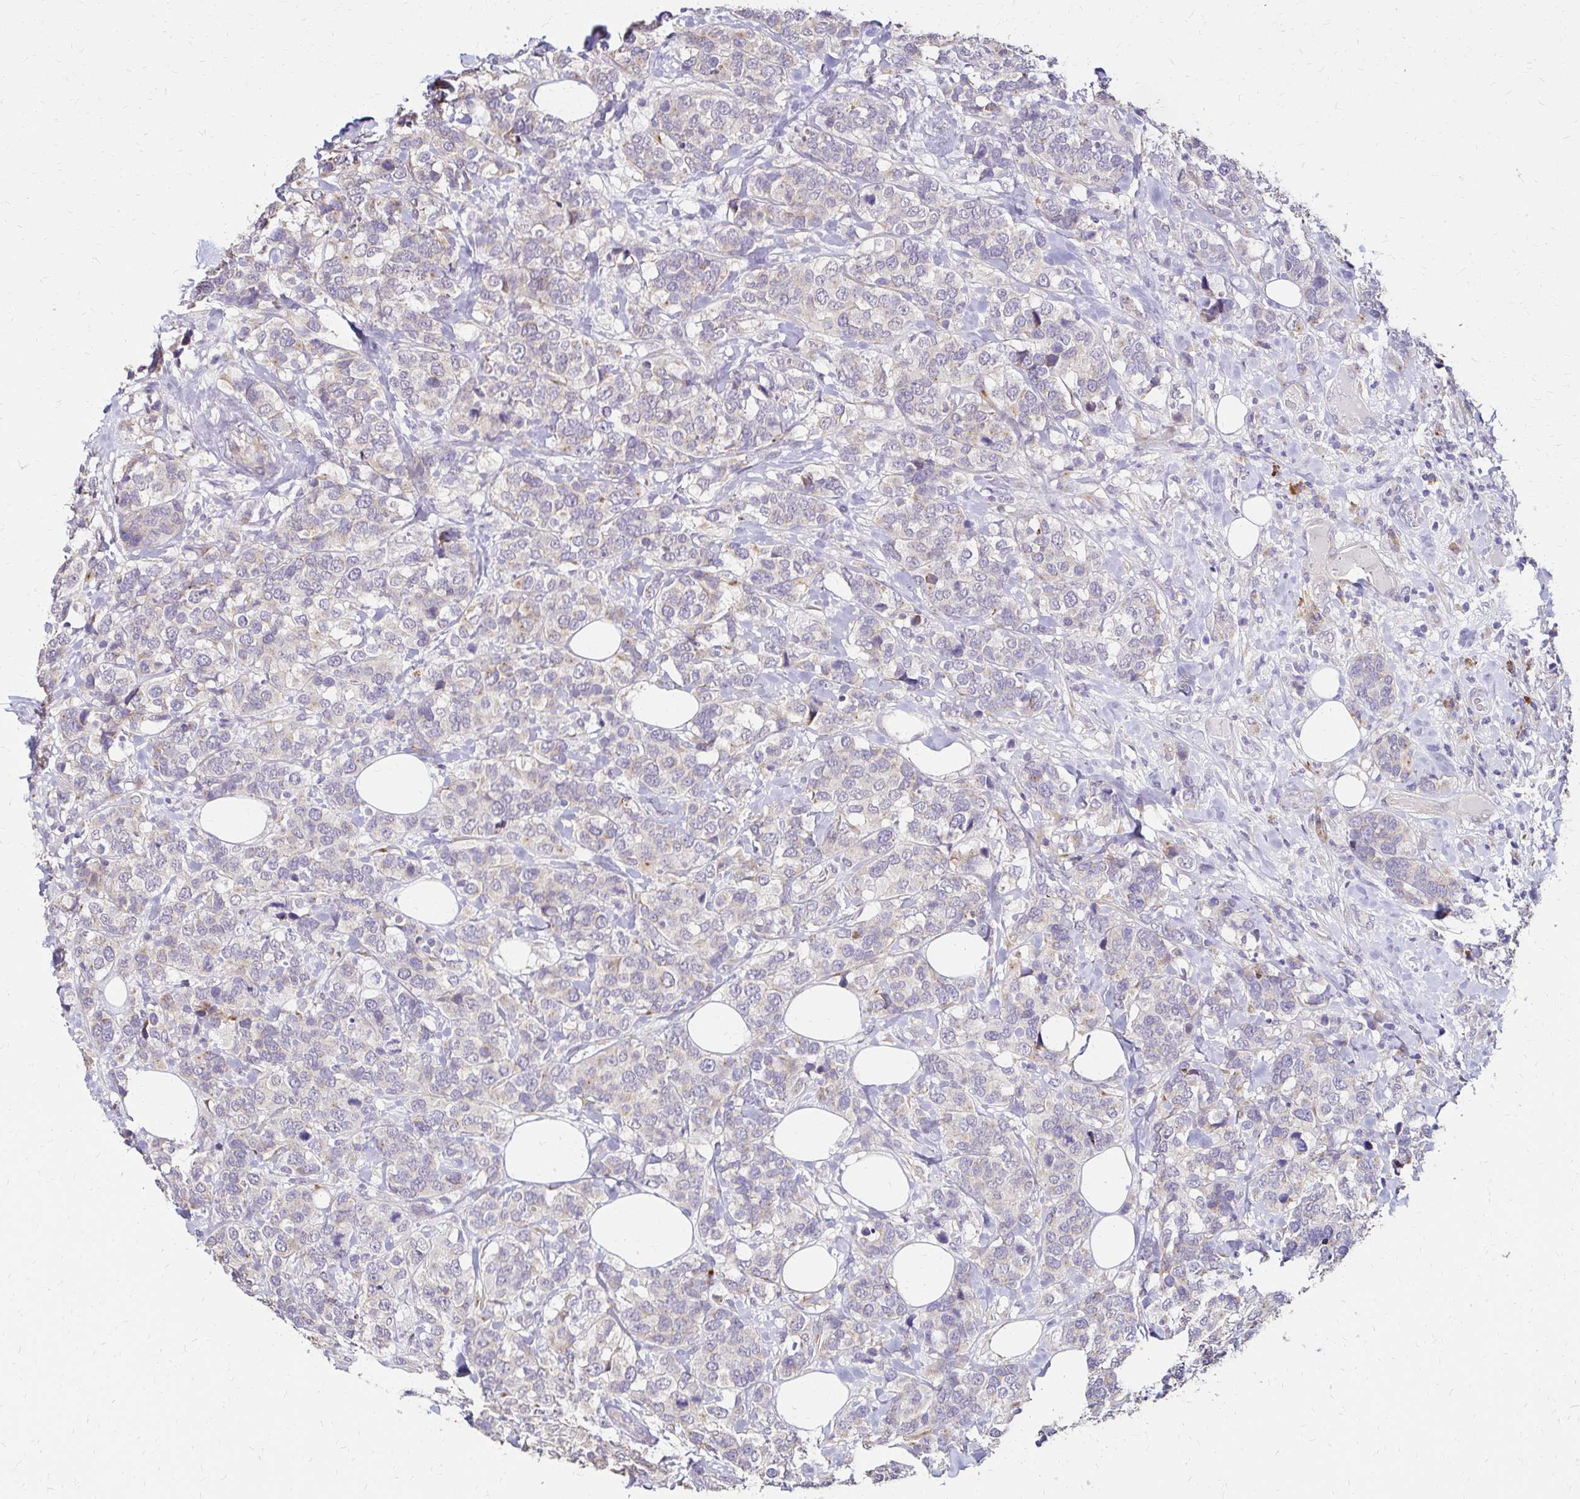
{"staining": {"intensity": "weak", "quantity": "25%-75%", "location": "cytoplasmic/membranous"}, "tissue": "breast cancer", "cell_type": "Tumor cells", "image_type": "cancer", "snomed": [{"axis": "morphology", "description": "Lobular carcinoma"}, {"axis": "topography", "description": "Breast"}], "caption": "This is an image of immunohistochemistry staining of breast cancer, which shows weak expression in the cytoplasmic/membranous of tumor cells.", "gene": "PRIMA1", "patient": {"sex": "female", "age": 59}}